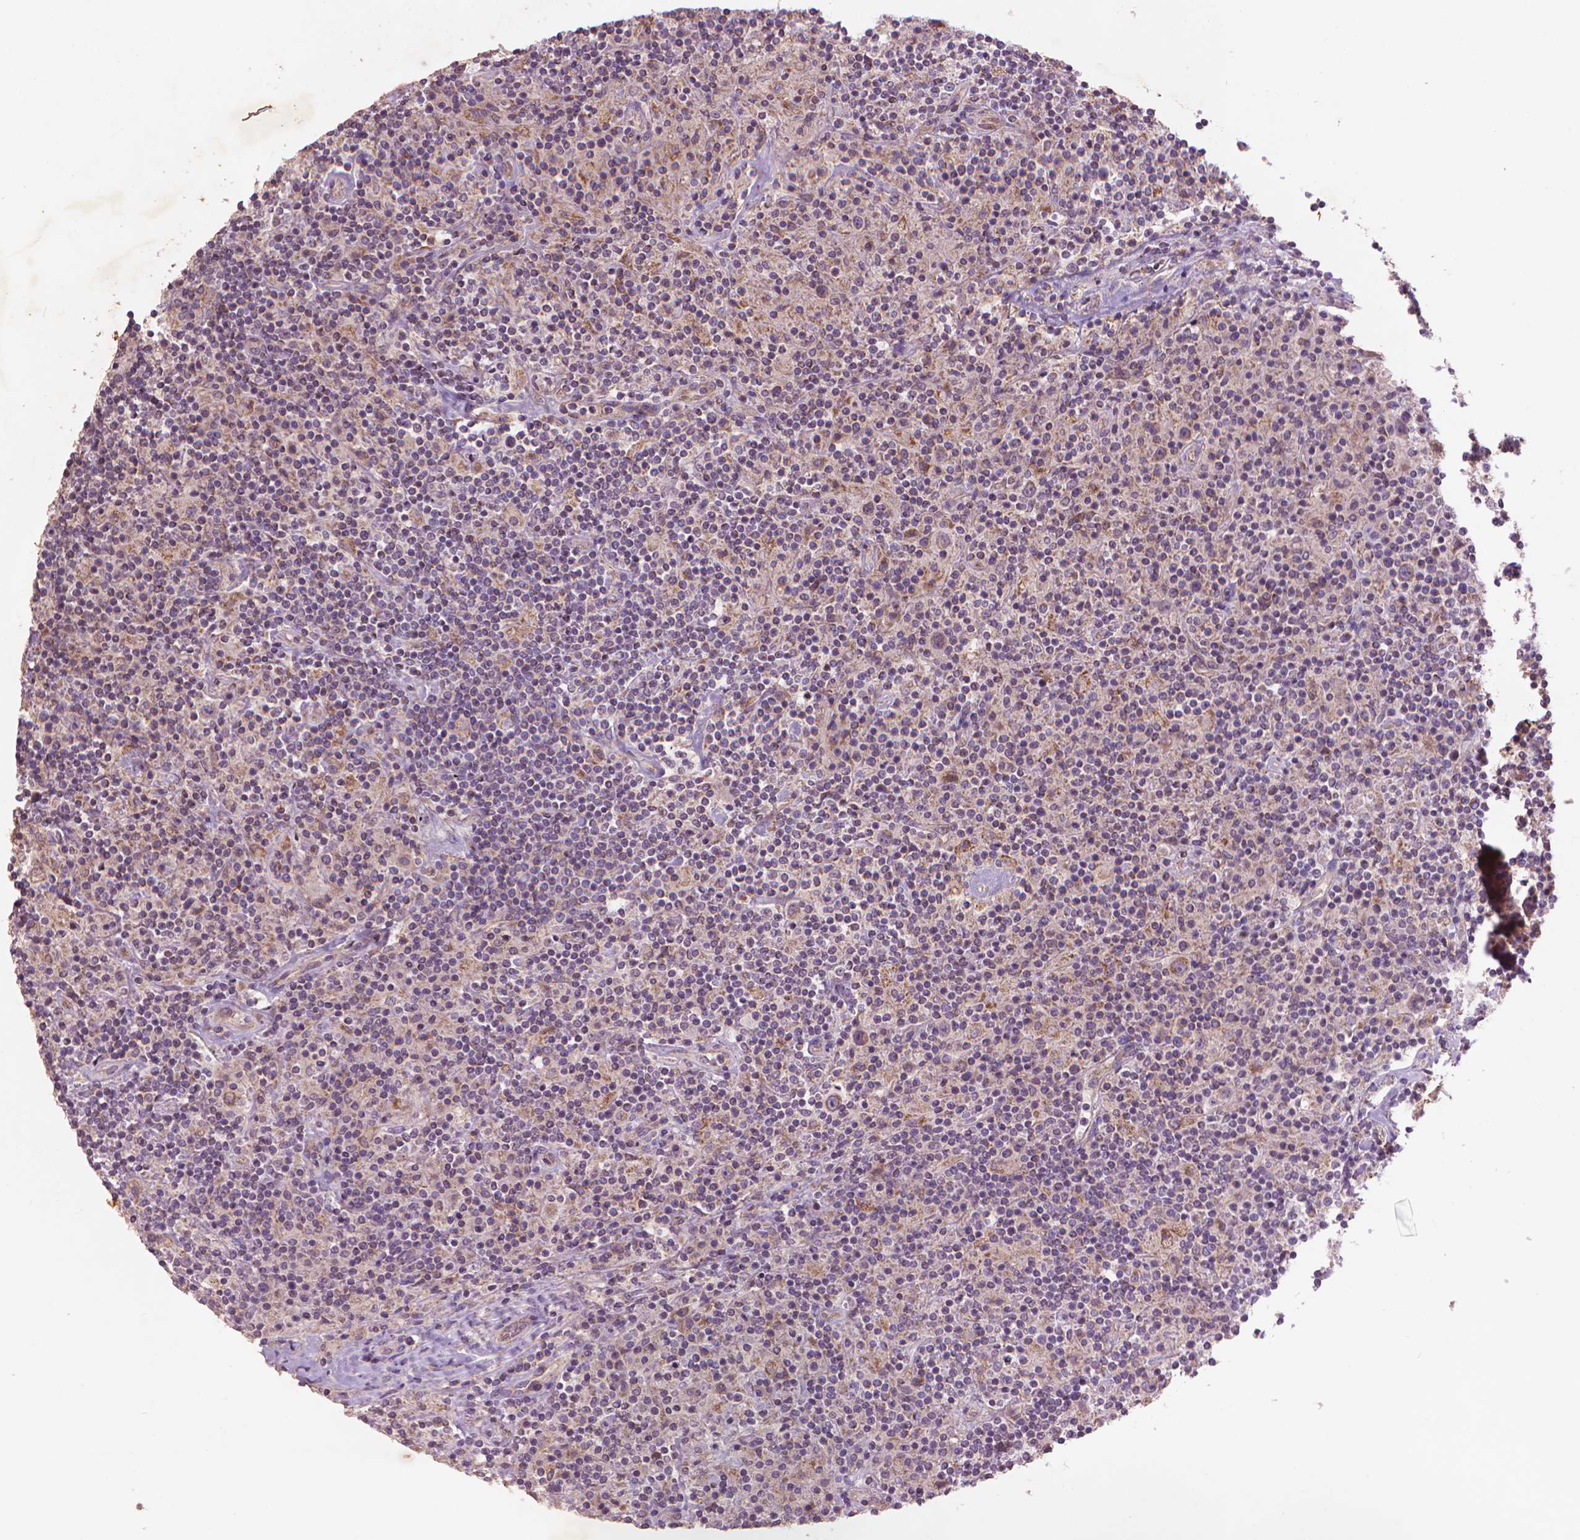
{"staining": {"intensity": "weak", "quantity": "25%-75%", "location": "cytoplasmic/membranous"}, "tissue": "lymphoma", "cell_type": "Tumor cells", "image_type": "cancer", "snomed": [{"axis": "morphology", "description": "Hodgkin's disease, NOS"}, {"axis": "topography", "description": "Lymph node"}], "caption": "High-power microscopy captured an IHC photomicrograph of Hodgkin's disease, revealing weak cytoplasmic/membranous expression in approximately 25%-75% of tumor cells.", "gene": "NLRX1", "patient": {"sex": "male", "age": 70}}